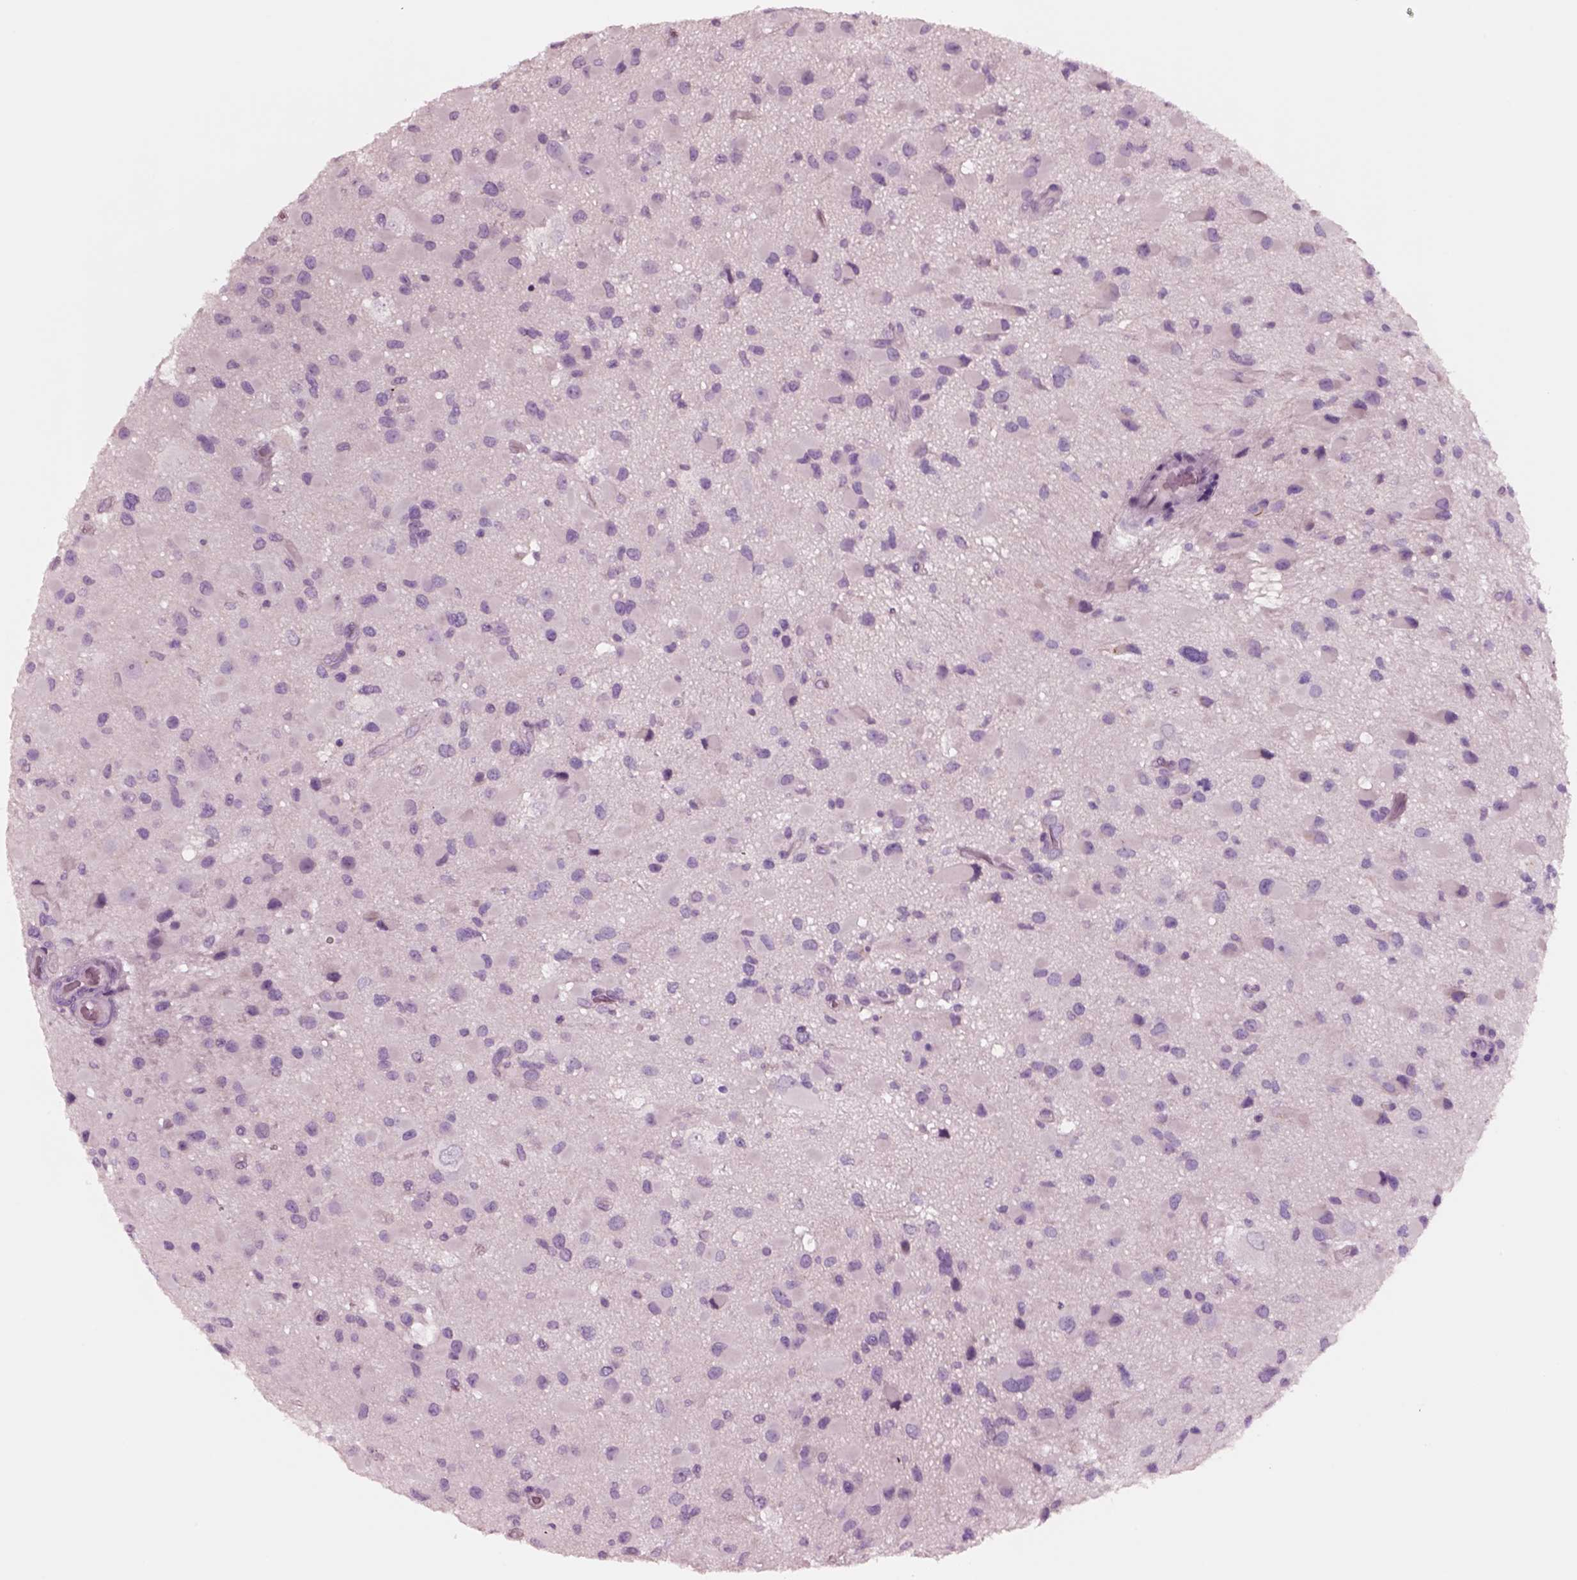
{"staining": {"intensity": "negative", "quantity": "none", "location": "none"}, "tissue": "glioma", "cell_type": "Tumor cells", "image_type": "cancer", "snomed": [{"axis": "morphology", "description": "Glioma, malignant, Low grade"}, {"axis": "topography", "description": "Brain"}], "caption": "Tumor cells show no significant protein staining in glioma.", "gene": "NMRK2", "patient": {"sex": "female", "age": 32}}